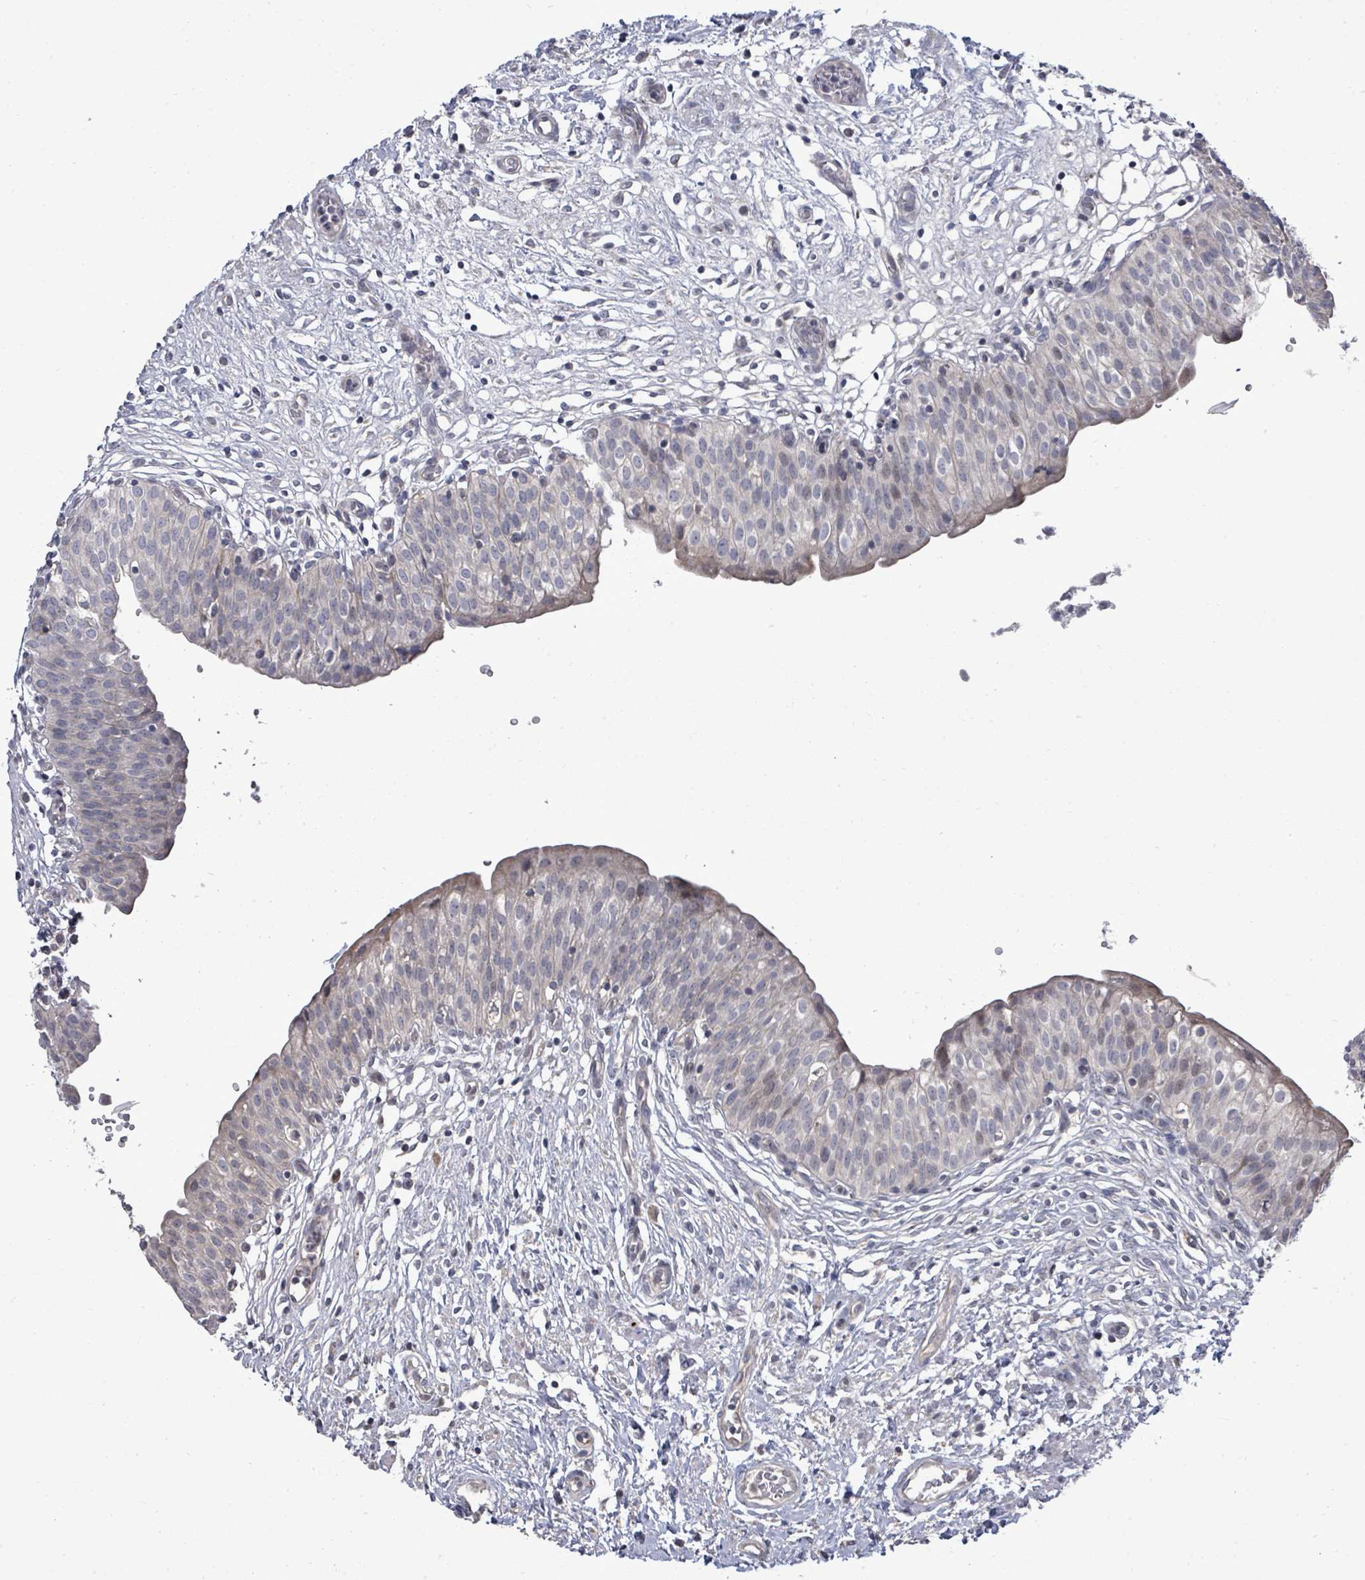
{"staining": {"intensity": "weak", "quantity": "<25%", "location": "cytoplasmic/membranous"}, "tissue": "urinary bladder", "cell_type": "Urothelial cells", "image_type": "normal", "snomed": [{"axis": "morphology", "description": "Normal tissue, NOS"}, {"axis": "topography", "description": "Urinary bladder"}], "caption": "Immunohistochemistry (IHC) image of normal urinary bladder stained for a protein (brown), which shows no staining in urothelial cells. Nuclei are stained in blue.", "gene": "POMGNT2", "patient": {"sex": "male", "age": 55}}